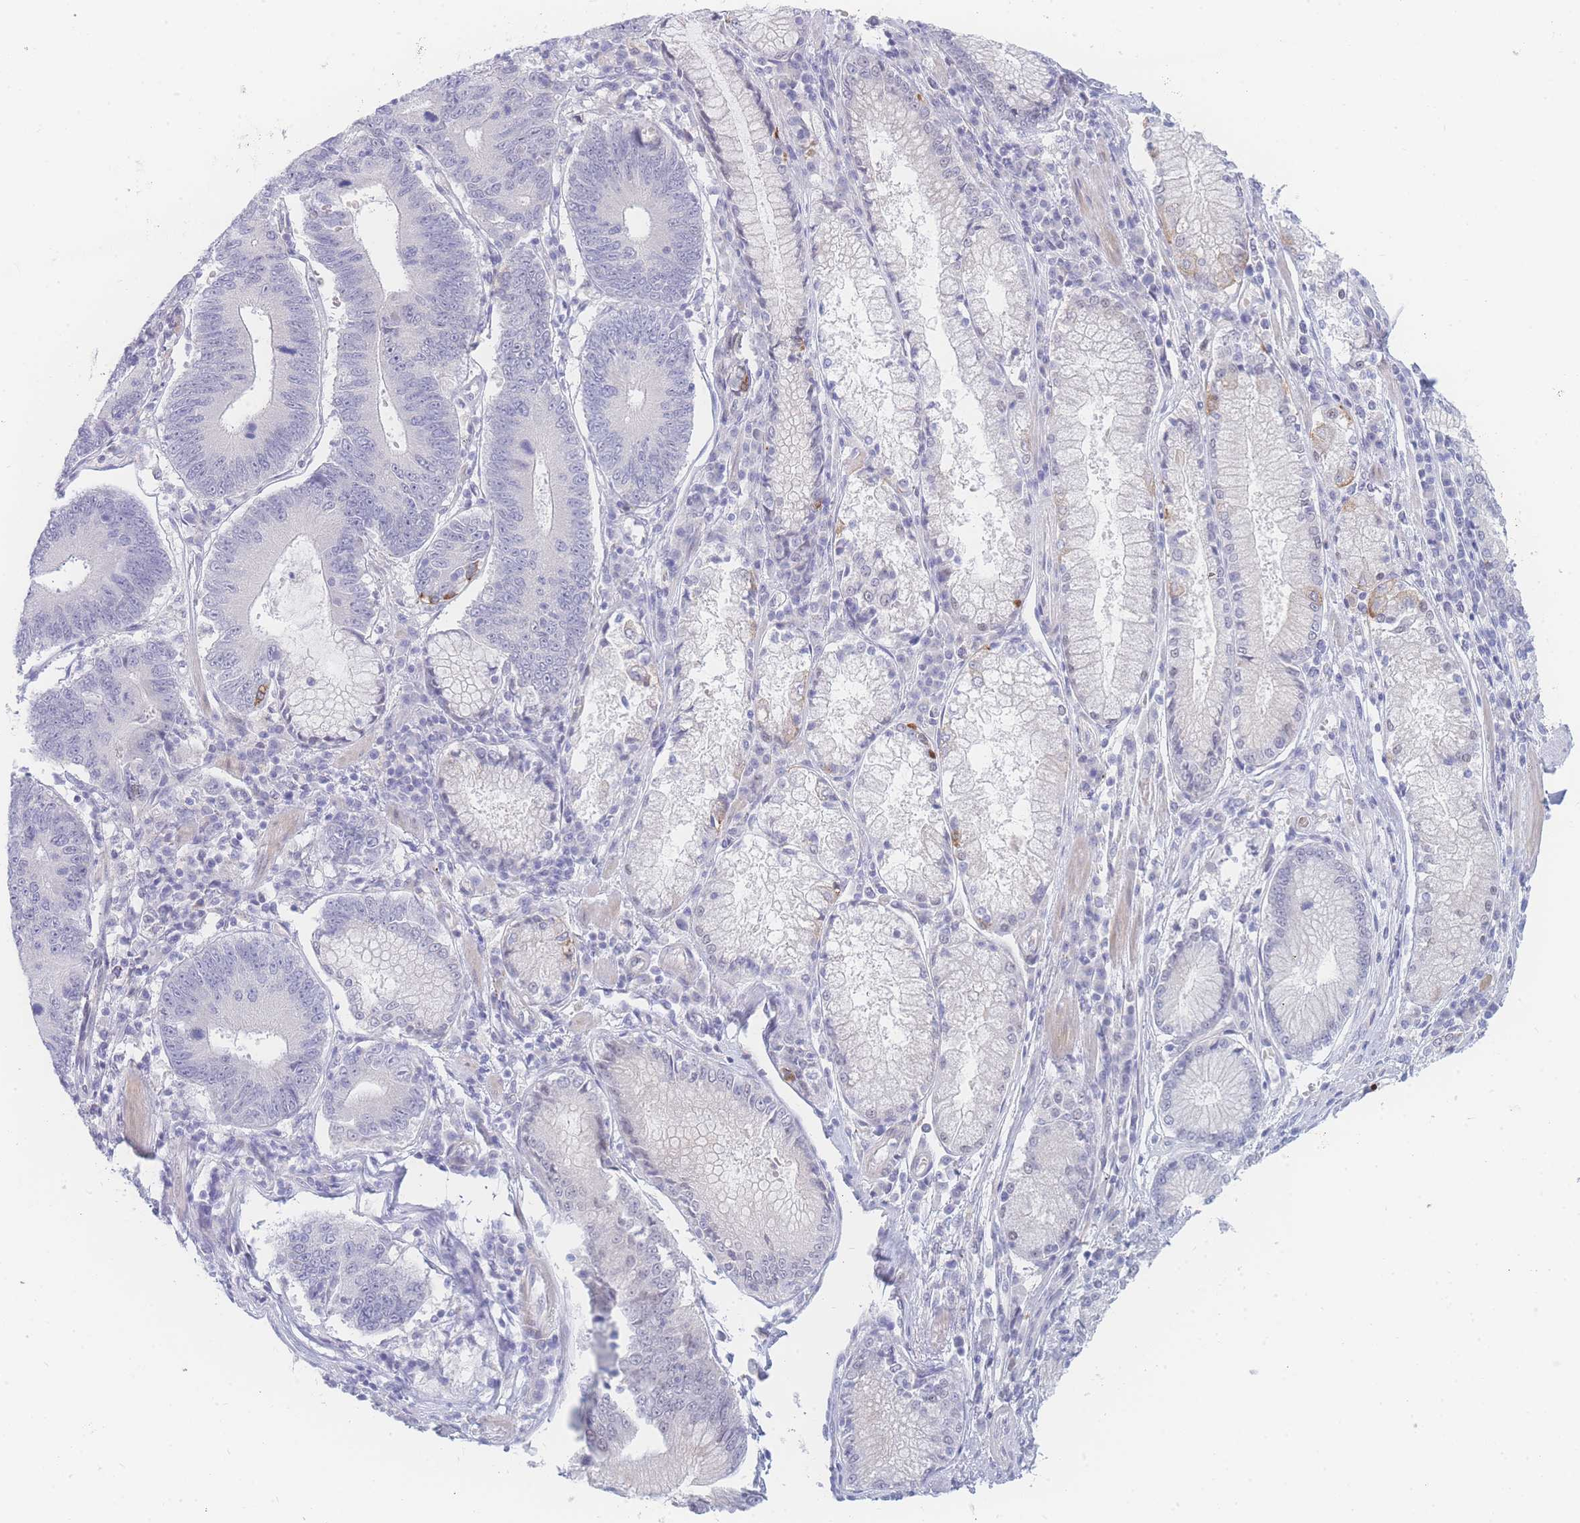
{"staining": {"intensity": "negative", "quantity": "none", "location": "none"}, "tissue": "stomach cancer", "cell_type": "Tumor cells", "image_type": "cancer", "snomed": [{"axis": "morphology", "description": "Adenocarcinoma, NOS"}, {"axis": "topography", "description": "Stomach"}], "caption": "Protein analysis of stomach adenocarcinoma shows no significant expression in tumor cells.", "gene": "PRSS22", "patient": {"sex": "male", "age": 59}}